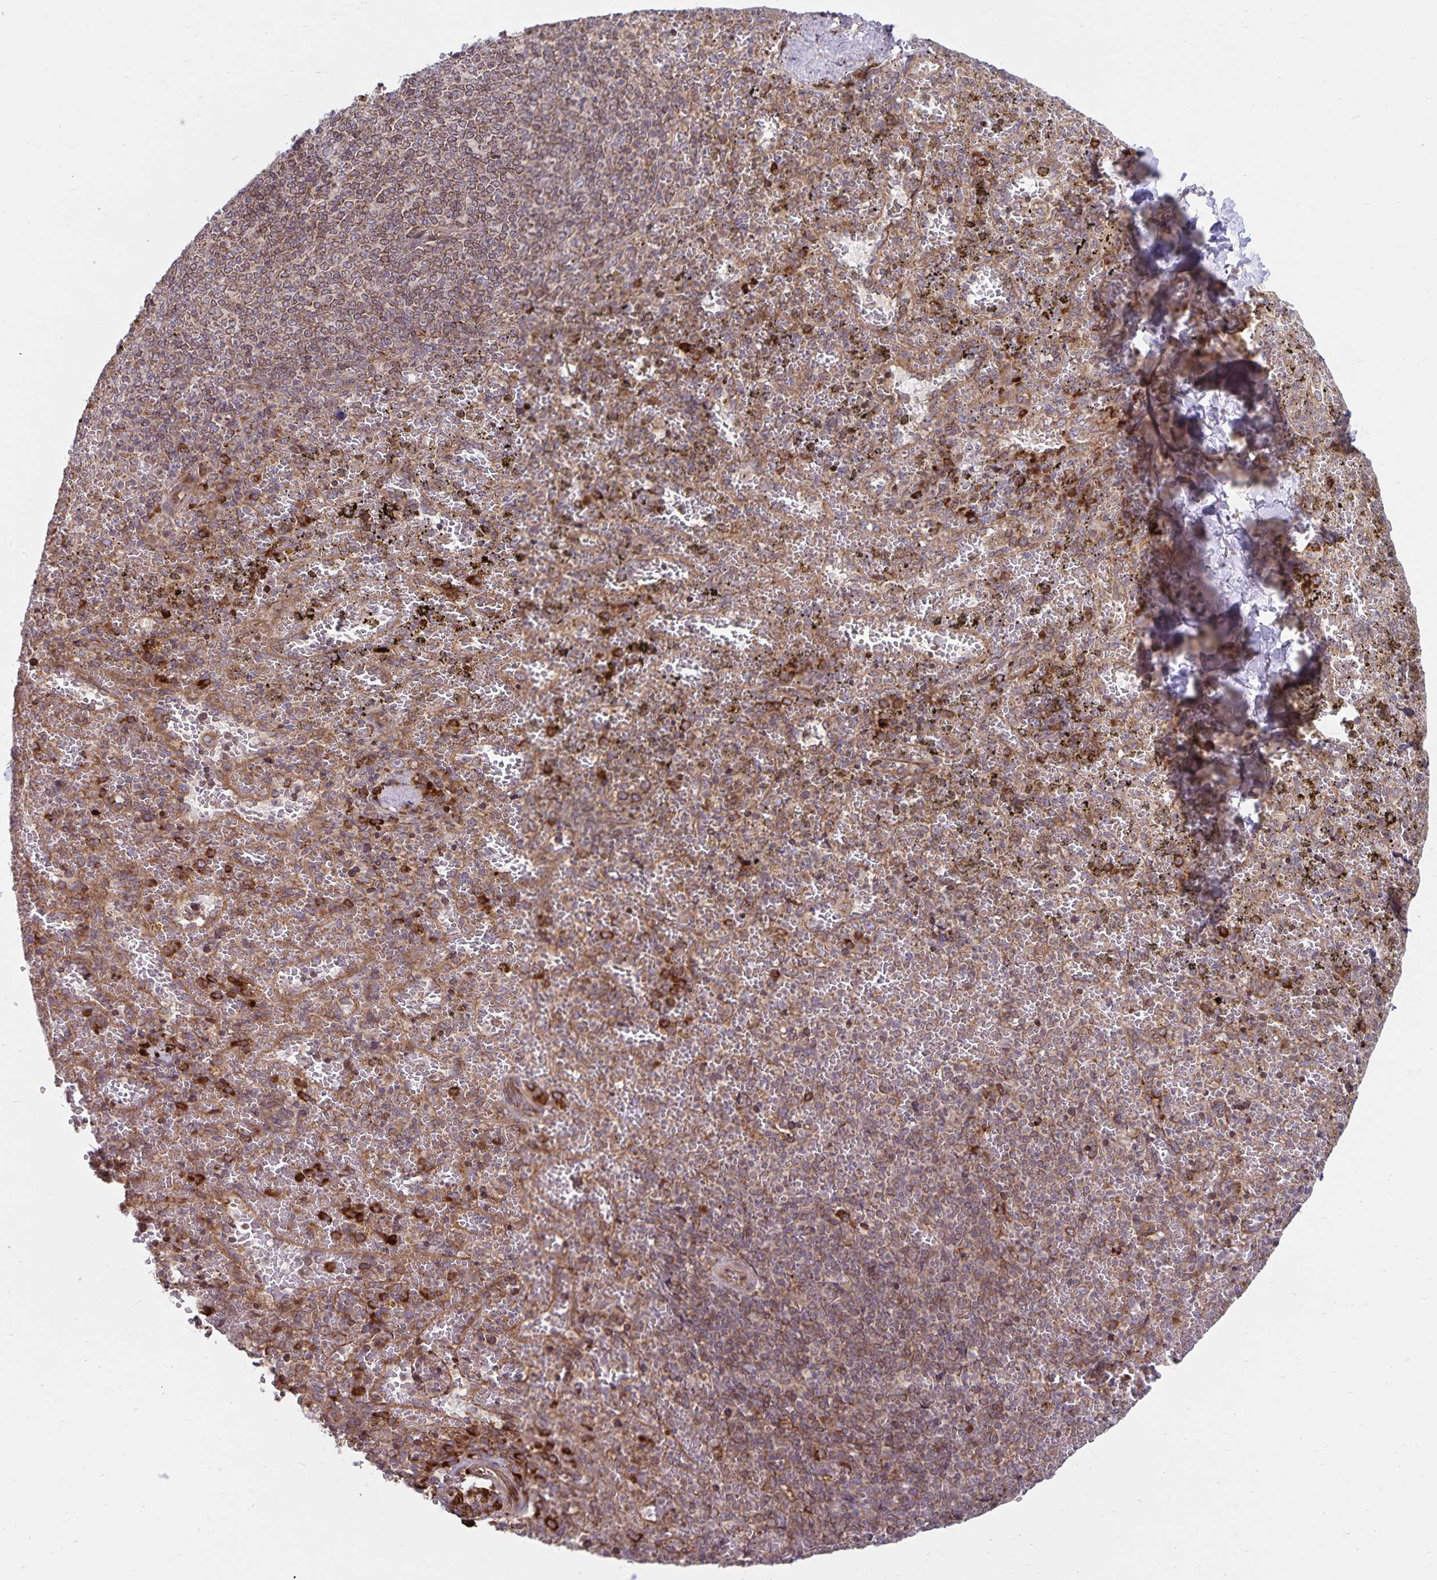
{"staining": {"intensity": "strong", "quantity": "<25%", "location": "cytoplasmic/membranous"}, "tissue": "spleen", "cell_type": "Cells in red pulp", "image_type": "normal", "snomed": [{"axis": "morphology", "description": "Normal tissue, NOS"}, {"axis": "topography", "description": "Spleen"}], "caption": "IHC micrograph of normal human spleen stained for a protein (brown), which demonstrates medium levels of strong cytoplasmic/membranous positivity in approximately <25% of cells in red pulp.", "gene": "SEC62", "patient": {"sex": "female", "age": 50}}